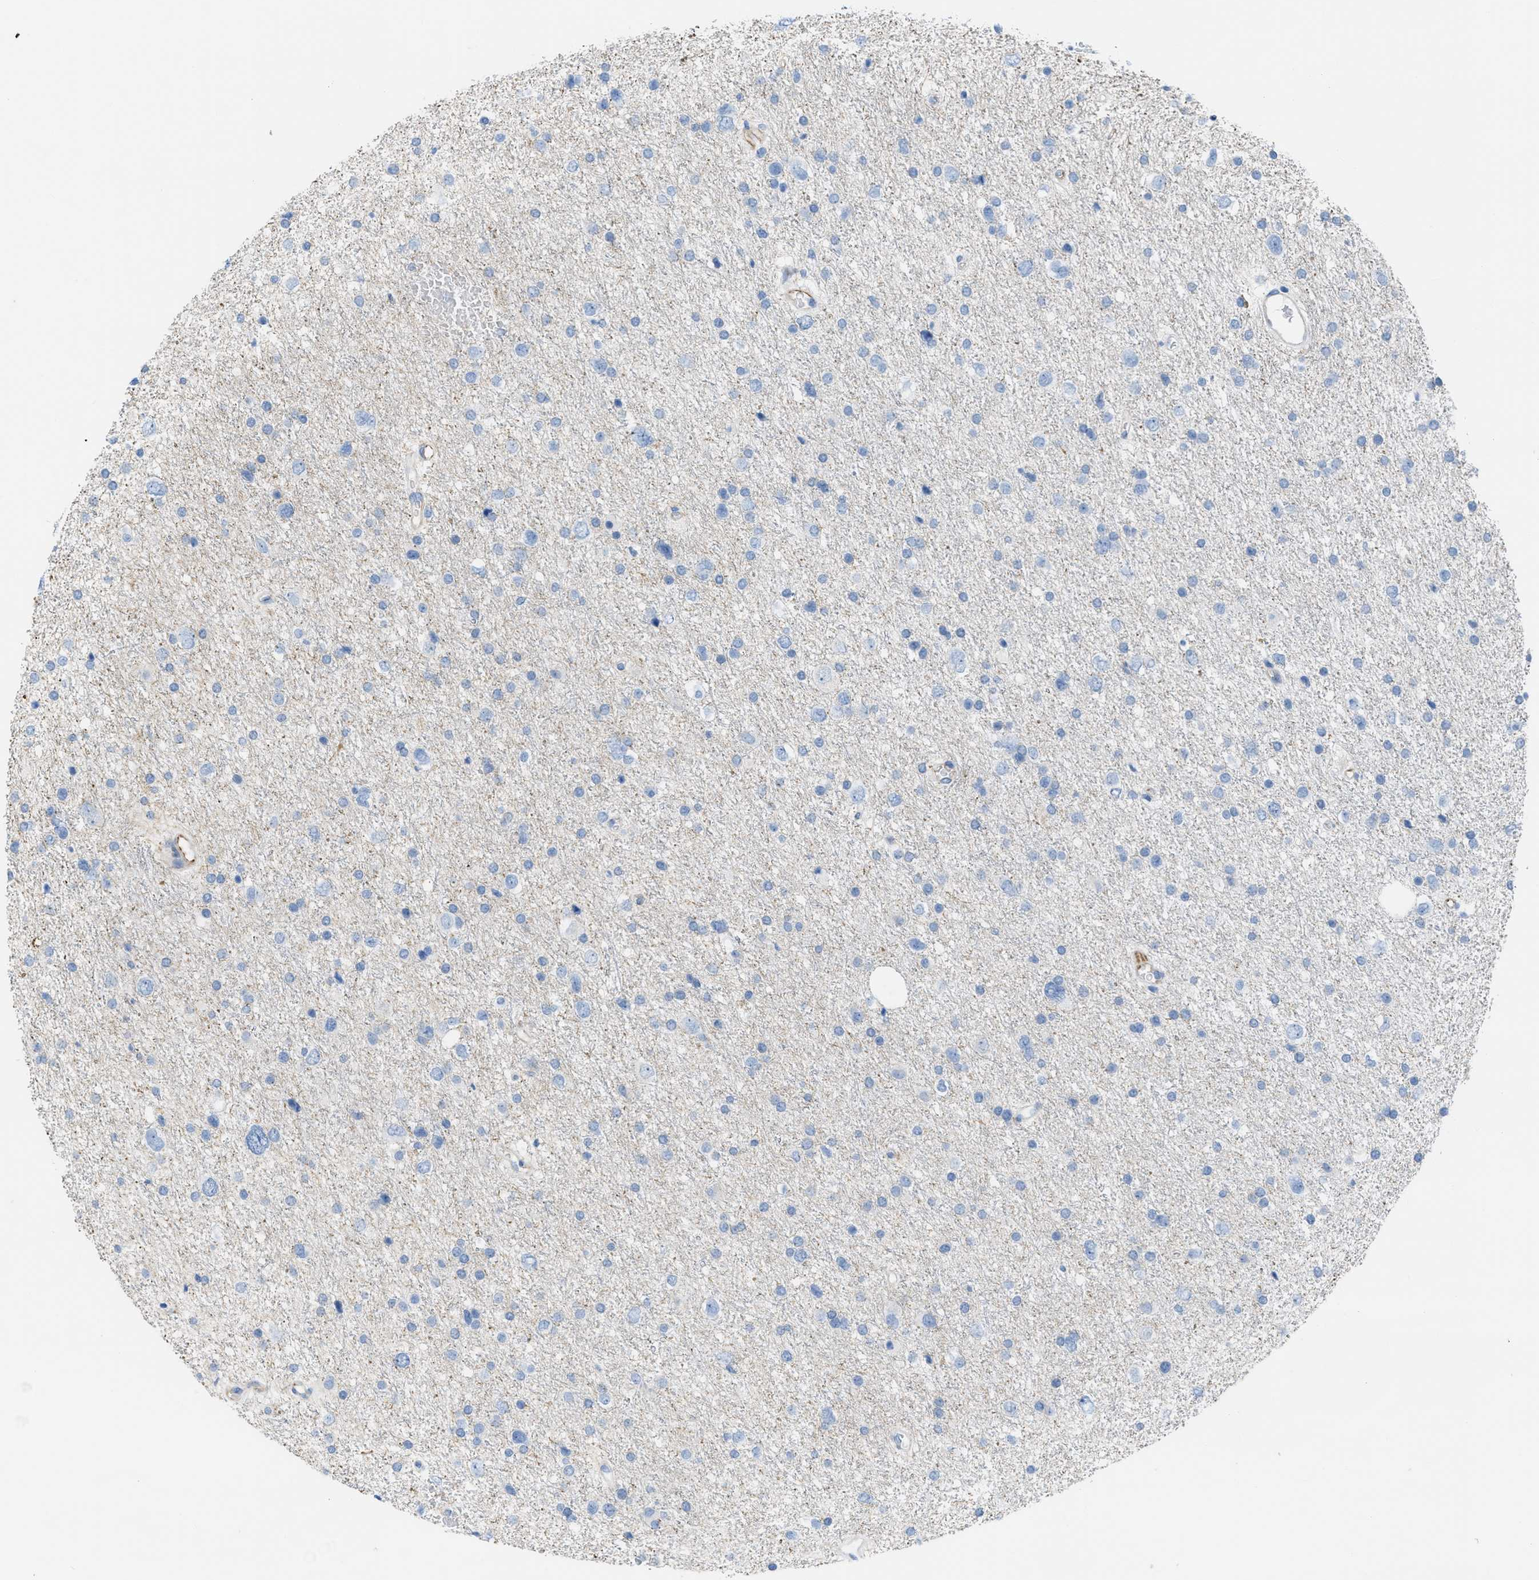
{"staining": {"intensity": "negative", "quantity": "none", "location": "none"}, "tissue": "glioma", "cell_type": "Tumor cells", "image_type": "cancer", "snomed": [{"axis": "morphology", "description": "Glioma, malignant, Low grade"}, {"axis": "topography", "description": "Brain"}], "caption": "Immunohistochemistry (IHC) micrograph of neoplastic tissue: glioma stained with DAB demonstrates no significant protein staining in tumor cells.", "gene": "SLC12A1", "patient": {"sex": "female", "age": 37}}